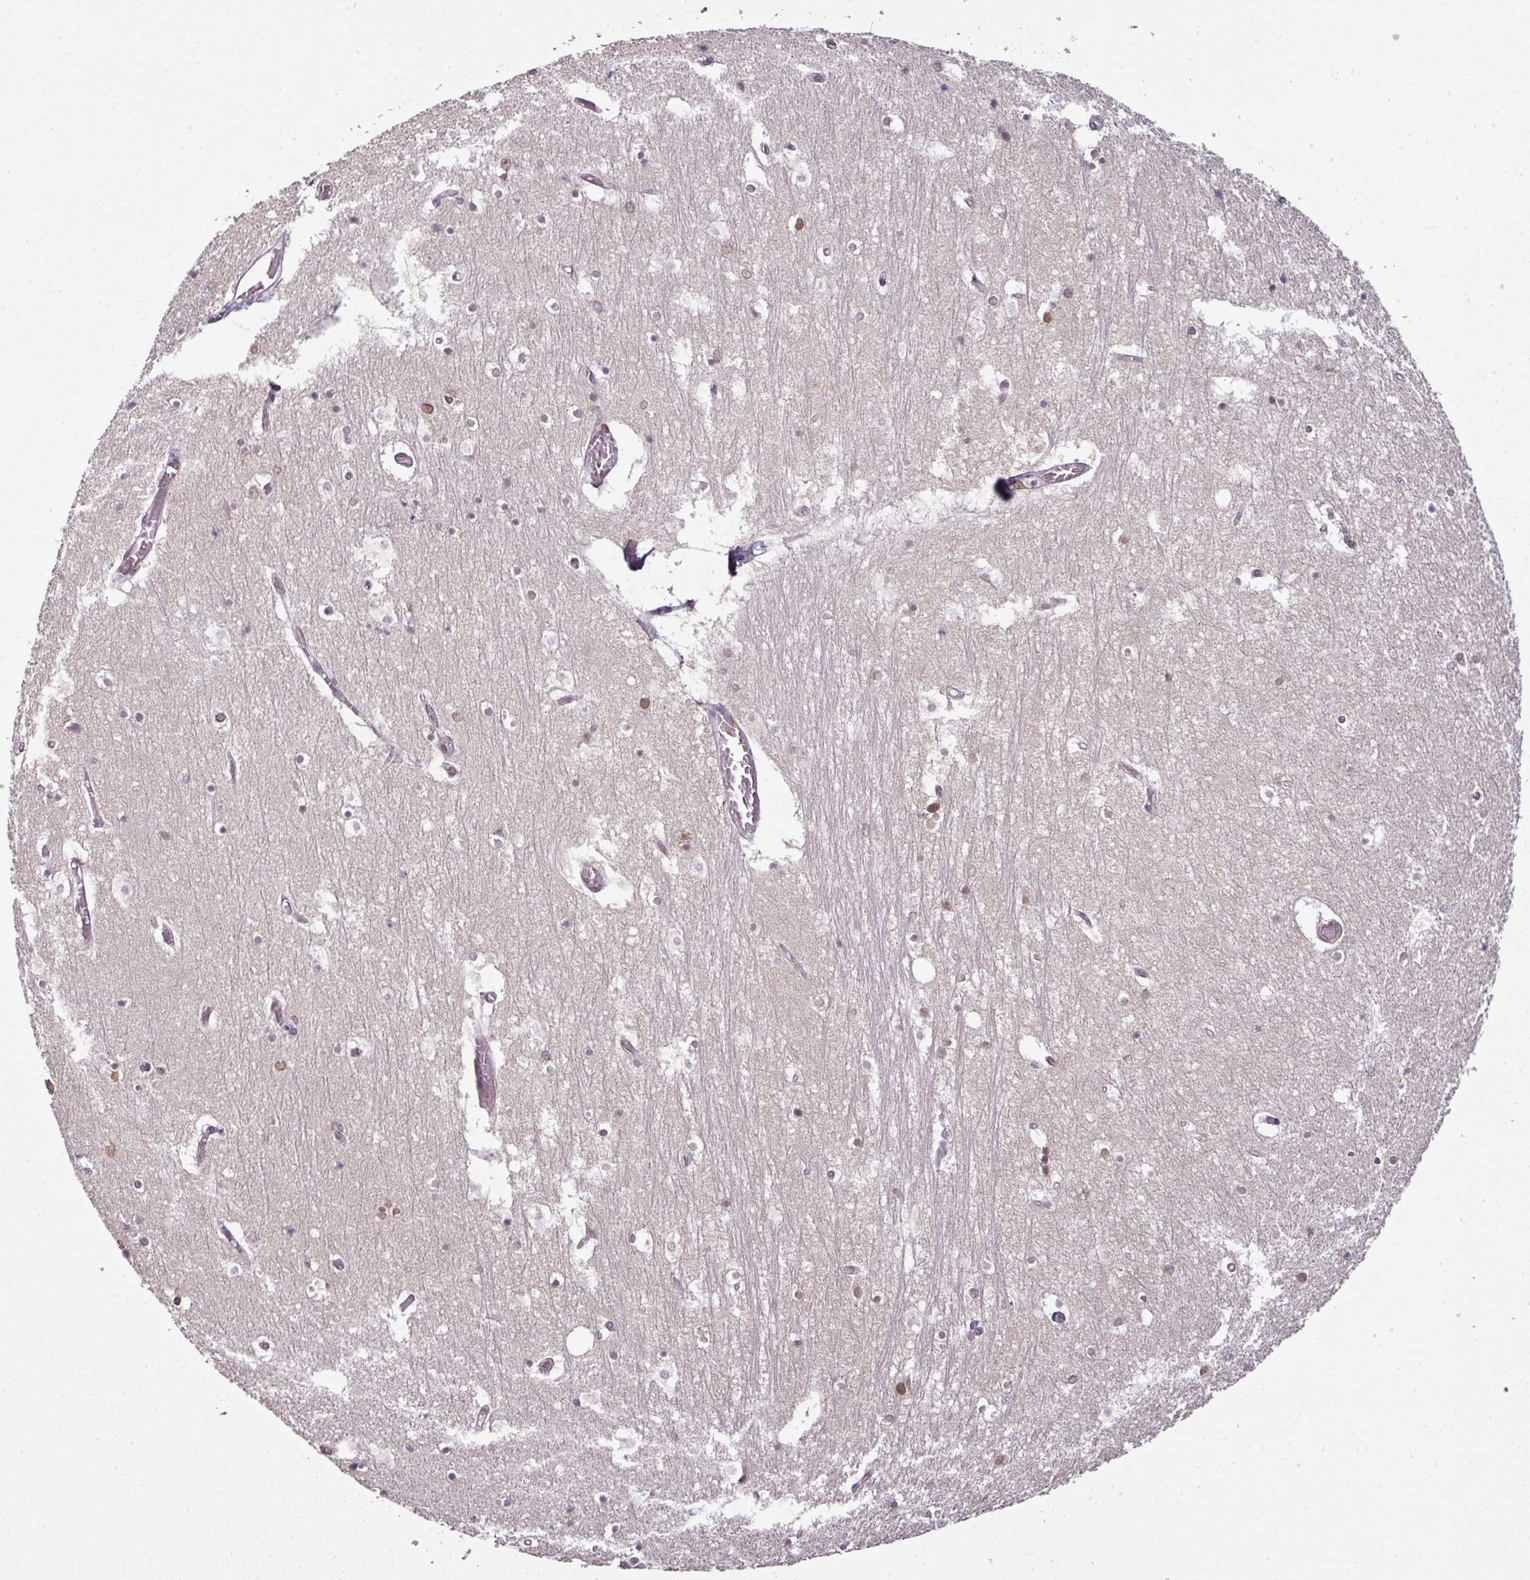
{"staining": {"intensity": "weak", "quantity": "<25%", "location": "cytoplasmic/membranous,nuclear"}, "tissue": "hippocampus", "cell_type": "Glial cells", "image_type": "normal", "snomed": [{"axis": "morphology", "description": "Normal tissue, NOS"}, {"axis": "topography", "description": "Hippocampus"}], "caption": "Histopathology image shows no significant protein staining in glial cells of benign hippocampus.", "gene": "RANGAP1", "patient": {"sex": "female", "age": 52}}